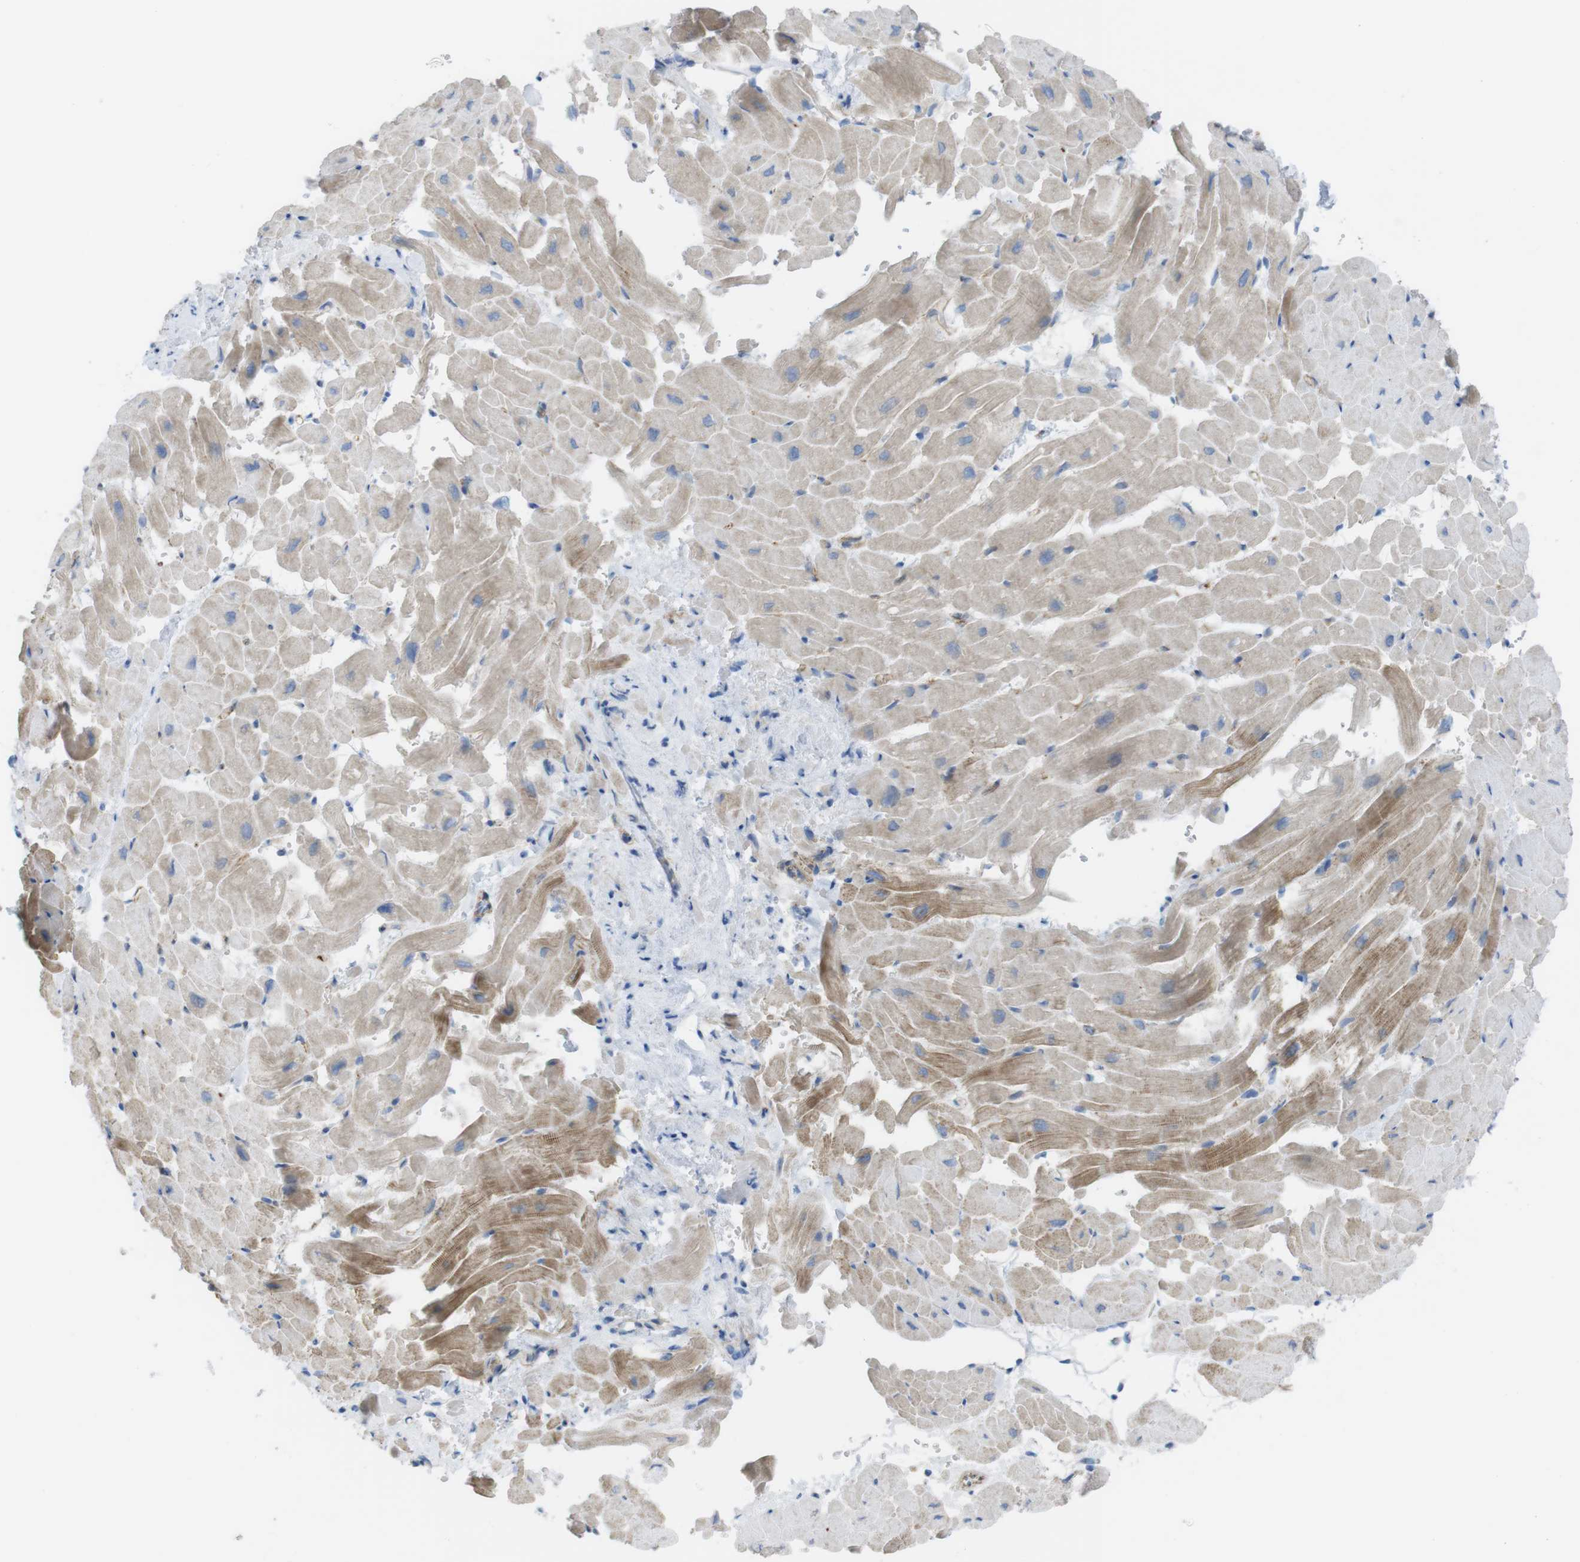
{"staining": {"intensity": "weak", "quantity": ">75%", "location": "cytoplasmic/membranous"}, "tissue": "heart muscle", "cell_type": "Cardiomyocytes", "image_type": "normal", "snomed": [{"axis": "morphology", "description": "Normal tissue, NOS"}, {"axis": "topography", "description": "Heart"}], "caption": "Cardiomyocytes demonstrate low levels of weak cytoplasmic/membranous expression in about >75% of cells in normal human heart muscle.", "gene": "PREX2", "patient": {"sex": "male", "age": 45}}